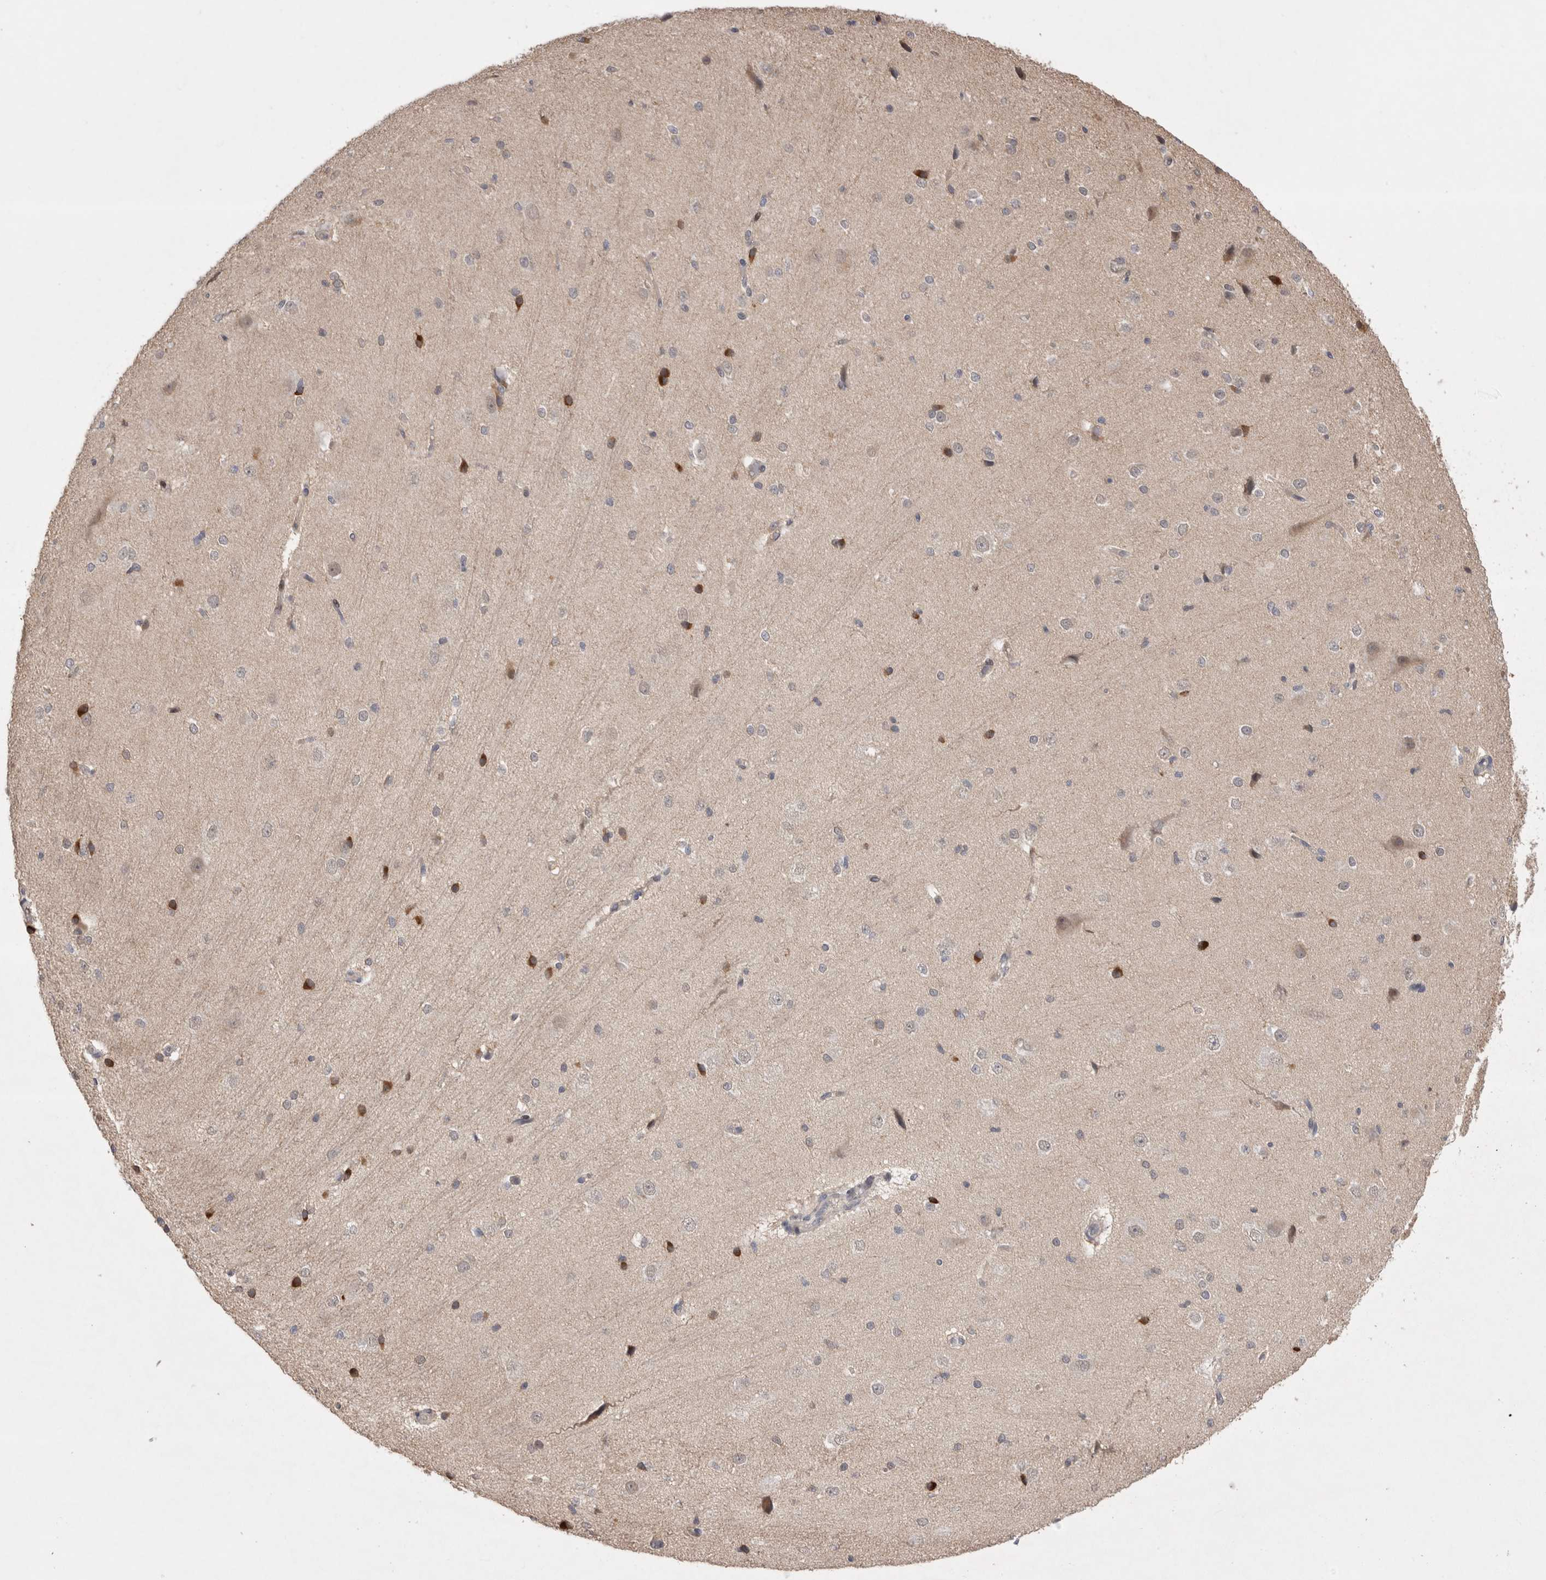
{"staining": {"intensity": "negative", "quantity": "none", "location": "none"}, "tissue": "cerebral cortex", "cell_type": "Endothelial cells", "image_type": "normal", "snomed": [{"axis": "morphology", "description": "Normal tissue, NOS"}, {"axis": "morphology", "description": "Developmental malformation"}, {"axis": "topography", "description": "Cerebral cortex"}], "caption": "Cerebral cortex stained for a protein using immunohistochemistry (IHC) reveals no staining endothelial cells.", "gene": "PLEKHM1", "patient": {"sex": "female", "age": 30}}